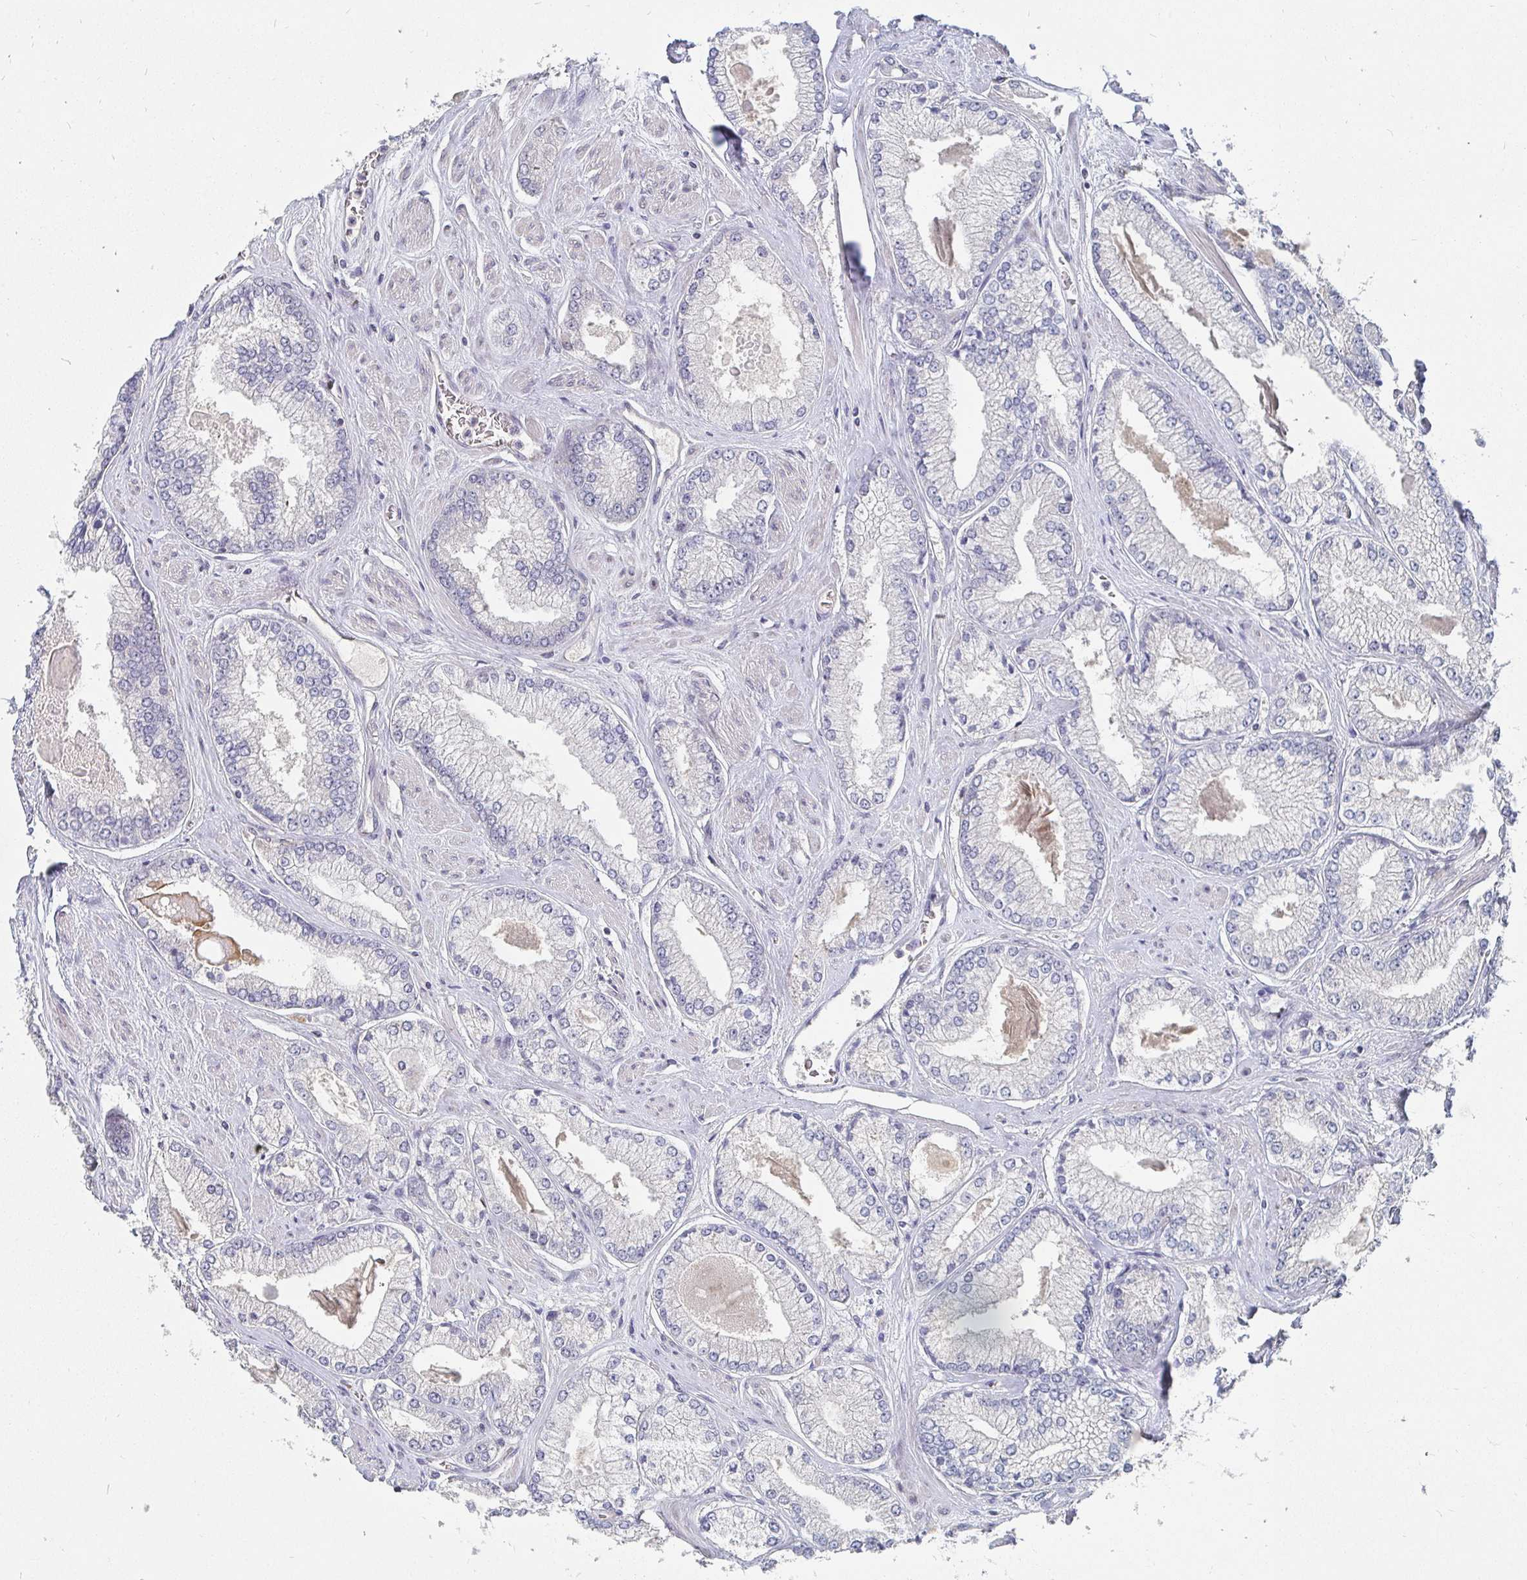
{"staining": {"intensity": "negative", "quantity": "none", "location": "none"}, "tissue": "prostate cancer", "cell_type": "Tumor cells", "image_type": "cancer", "snomed": [{"axis": "morphology", "description": "Adenocarcinoma, Low grade"}, {"axis": "topography", "description": "Prostate"}], "caption": "Prostate low-grade adenocarcinoma was stained to show a protein in brown. There is no significant staining in tumor cells. (Immunohistochemistry (ihc), brightfield microscopy, high magnification).", "gene": "MEIS1", "patient": {"sex": "male", "age": 67}}